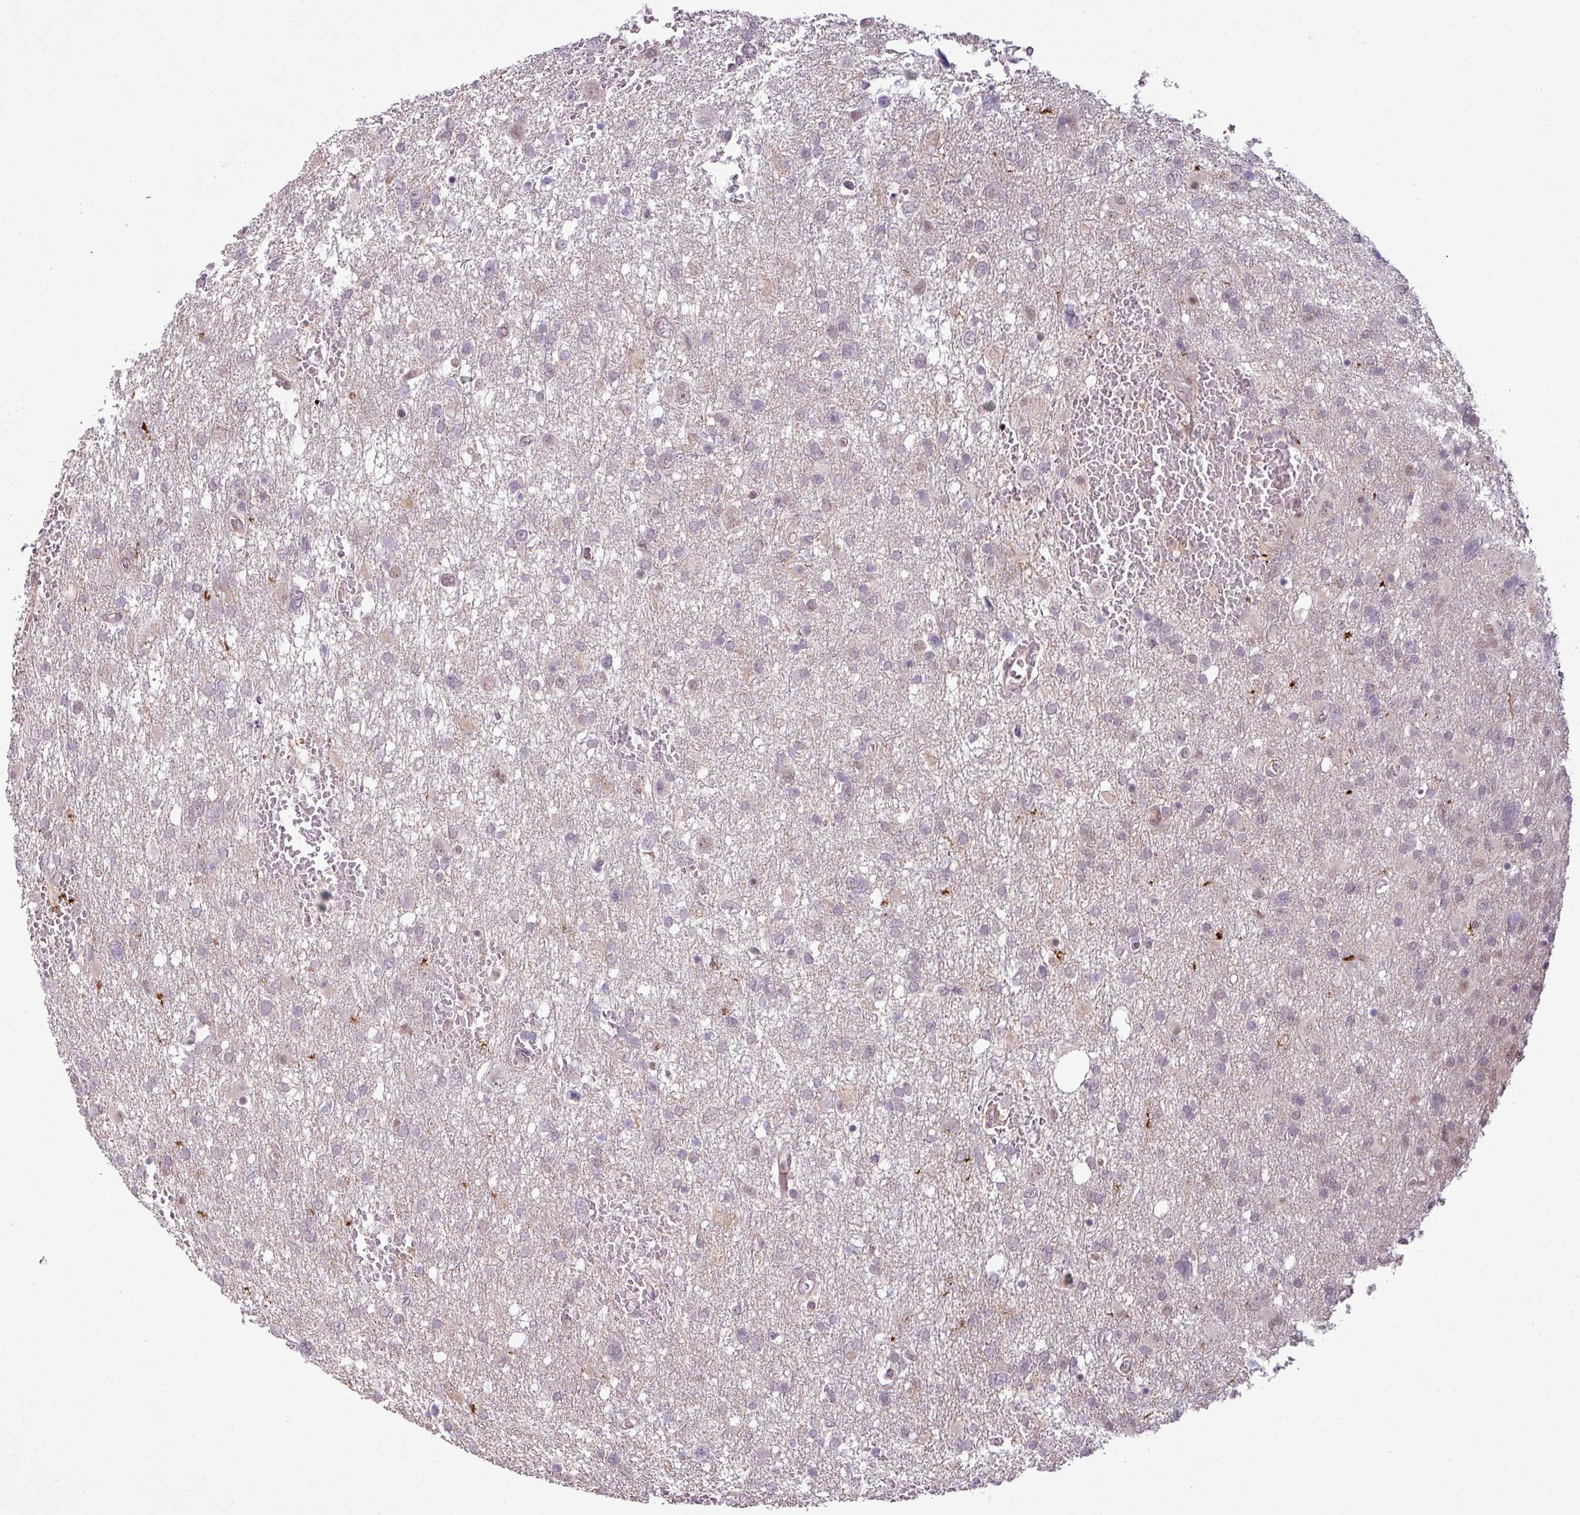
{"staining": {"intensity": "negative", "quantity": "none", "location": "none"}, "tissue": "glioma", "cell_type": "Tumor cells", "image_type": "cancer", "snomed": [{"axis": "morphology", "description": "Glioma, malignant, High grade"}, {"axis": "topography", "description": "Brain"}], "caption": "Glioma was stained to show a protein in brown. There is no significant staining in tumor cells.", "gene": "ZC2HC1C", "patient": {"sex": "male", "age": 61}}